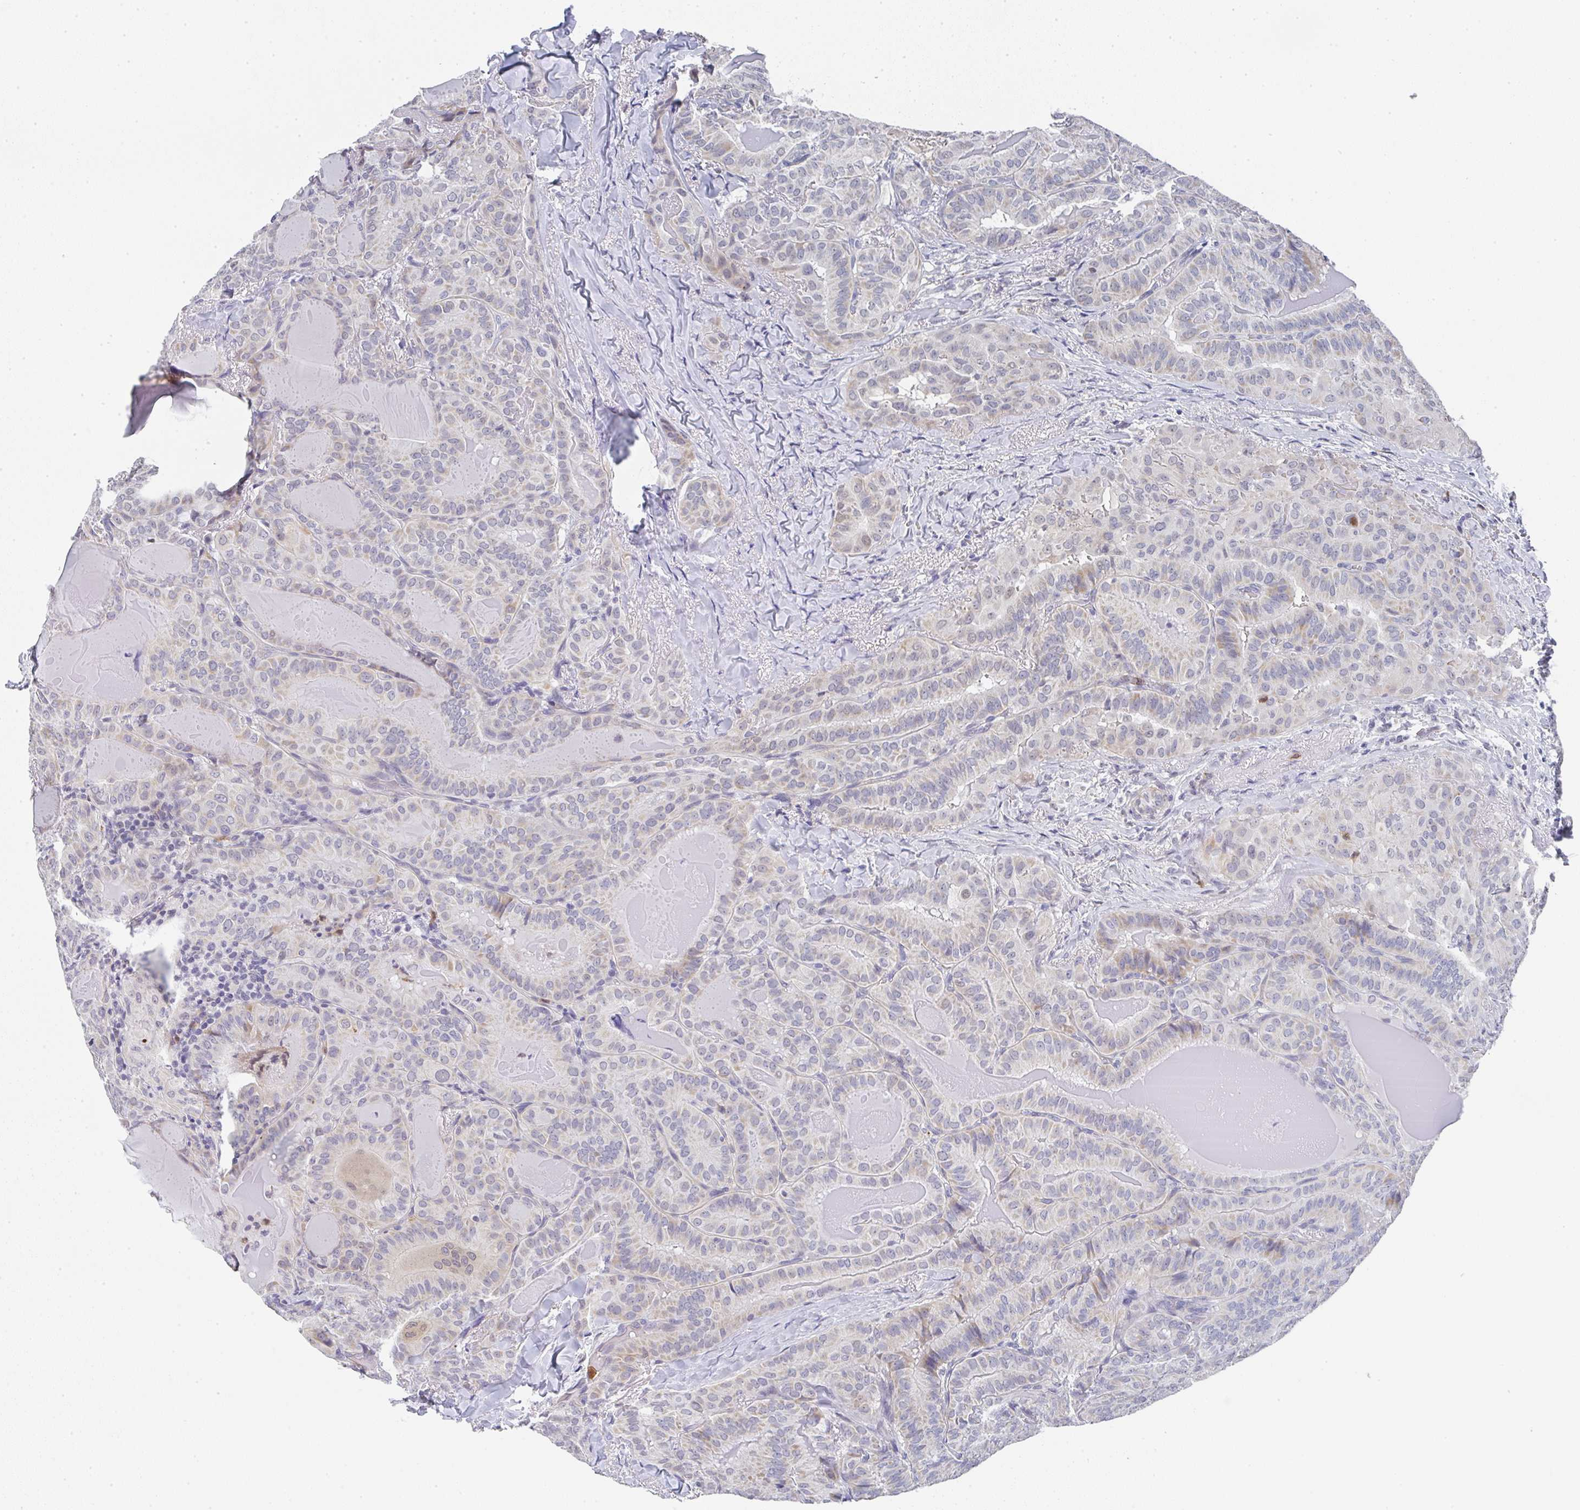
{"staining": {"intensity": "weak", "quantity": "<25%", "location": "cytoplasmic/membranous"}, "tissue": "thyroid cancer", "cell_type": "Tumor cells", "image_type": "cancer", "snomed": [{"axis": "morphology", "description": "Papillary adenocarcinoma, NOS"}, {"axis": "topography", "description": "Thyroid gland"}], "caption": "IHC micrograph of neoplastic tissue: human papillary adenocarcinoma (thyroid) stained with DAB (3,3'-diaminobenzidine) exhibits no significant protein positivity in tumor cells.", "gene": "NCF1", "patient": {"sex": "female", "age": 68}}